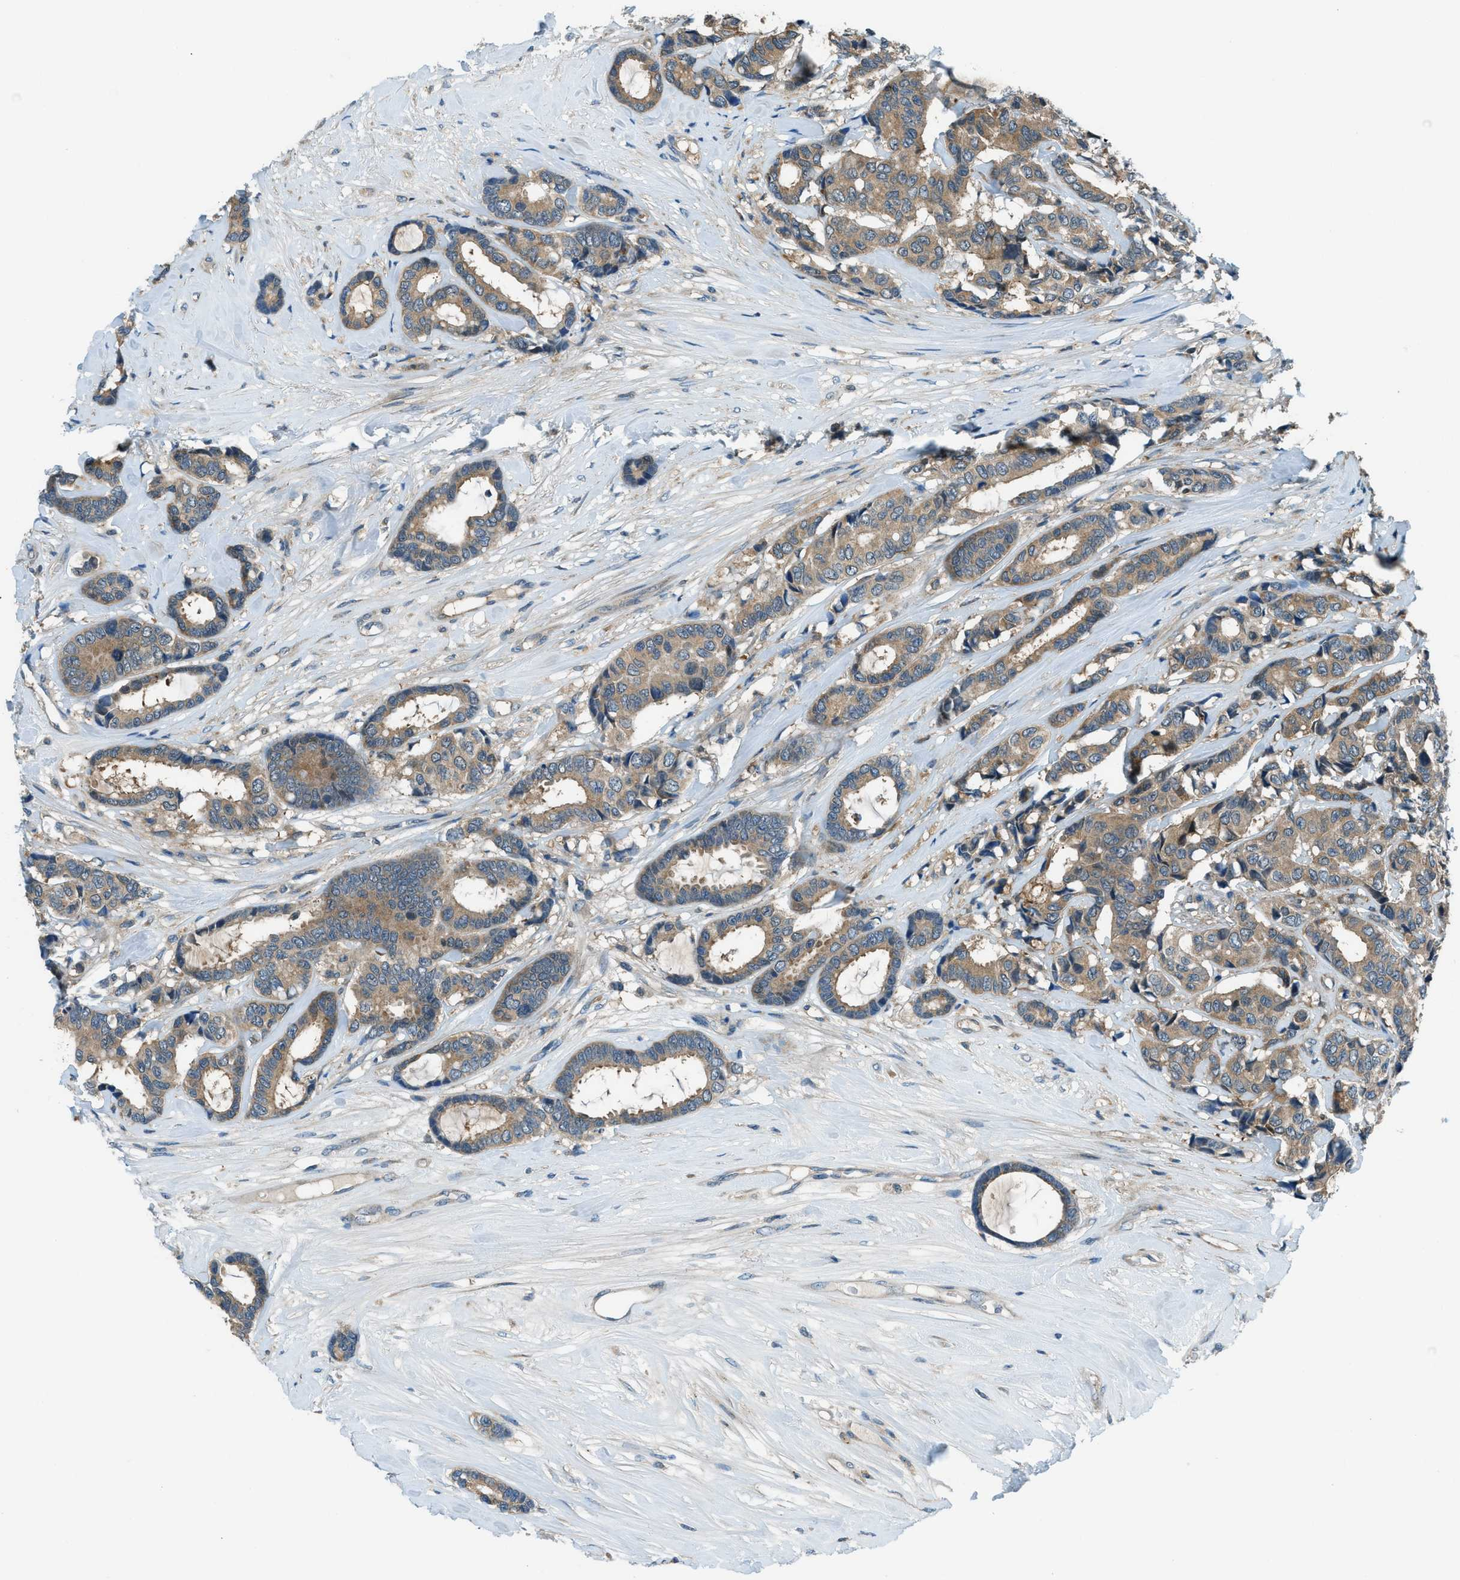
{"staining": {"intensity": "moderate", "quantity": ">75%", "location": "cytoplasmic/membranous"}, "tissue": "breast cancer", "cell_type": "Tumor cells", "image_type": "cancer", "snomed": [{"axis": "morphology", "description": "Duct carcinoma"}, {"axis": "topography", "description": "Breast"}], "caption": "Breast cancer (infiltrating ductal carcinoma) tissue demonstrates moderate cytoplasmic/membranous positivity in about >75% of tumor cells (brown staining indicates protein expression, while blue staining denotes nuclei).", "gene": "HEBP2", "patient": {"sex": "female", "age": 87}}